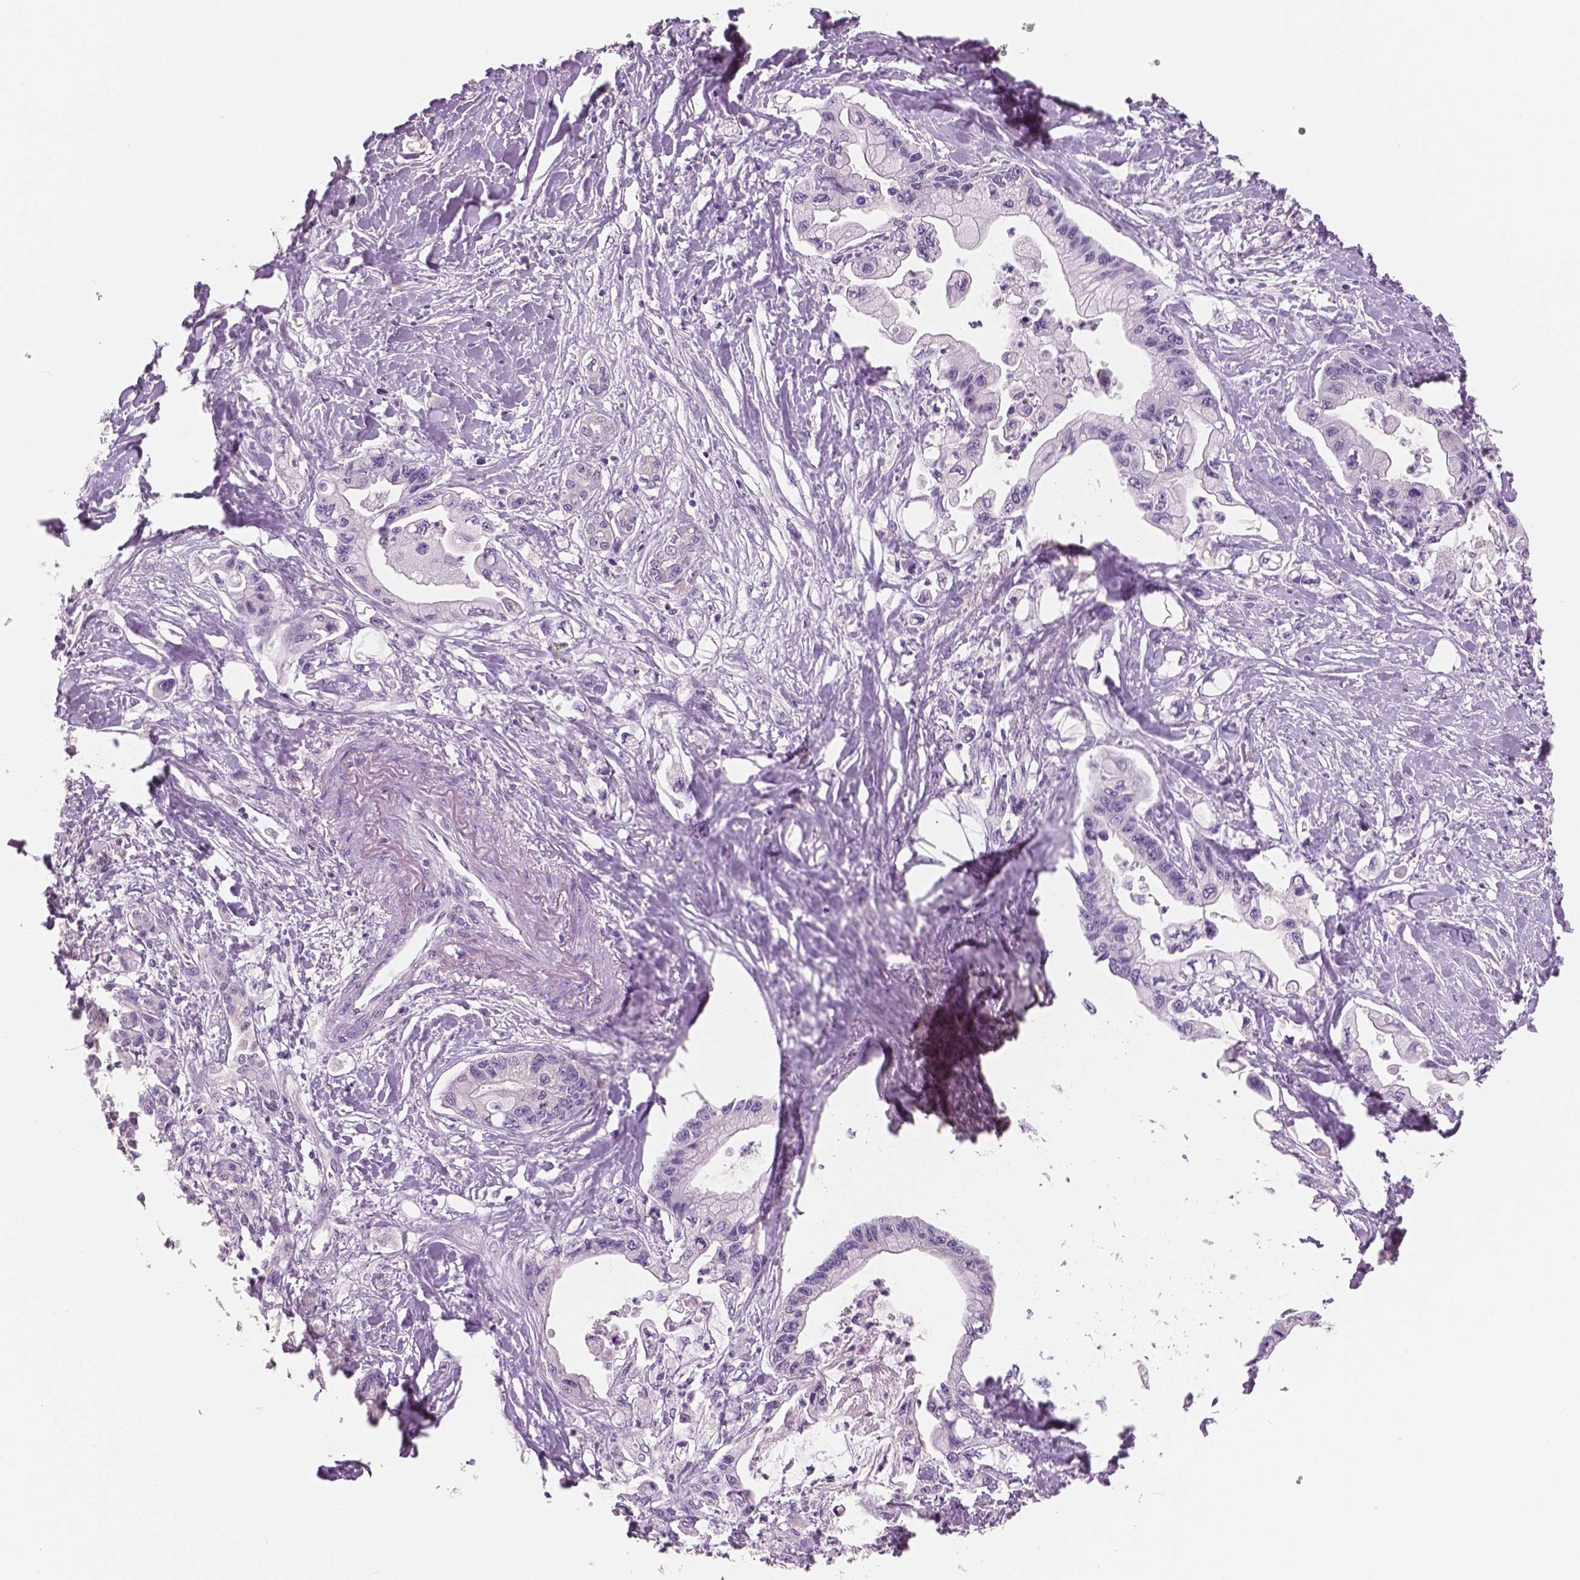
{"staining": {"intensity": "negative", "quantity": "none", "location": "none"}, "tissue": "pancreatic cancer", "cell_type": "Tumor cells", "image_type": "cancer", "snomed": [{"axis": "morphology", "description": "Adenocarcinoma, NOS"}, {"axis": "topography", "description": "Pancreas"}], "caption": "Protein analysis of pancreatic cancer (adenocarcinoma) demonstrates no significant staining in tumor cells.", "gene": "NECAB2", "patient": {"sex": "male", "age": 61}}